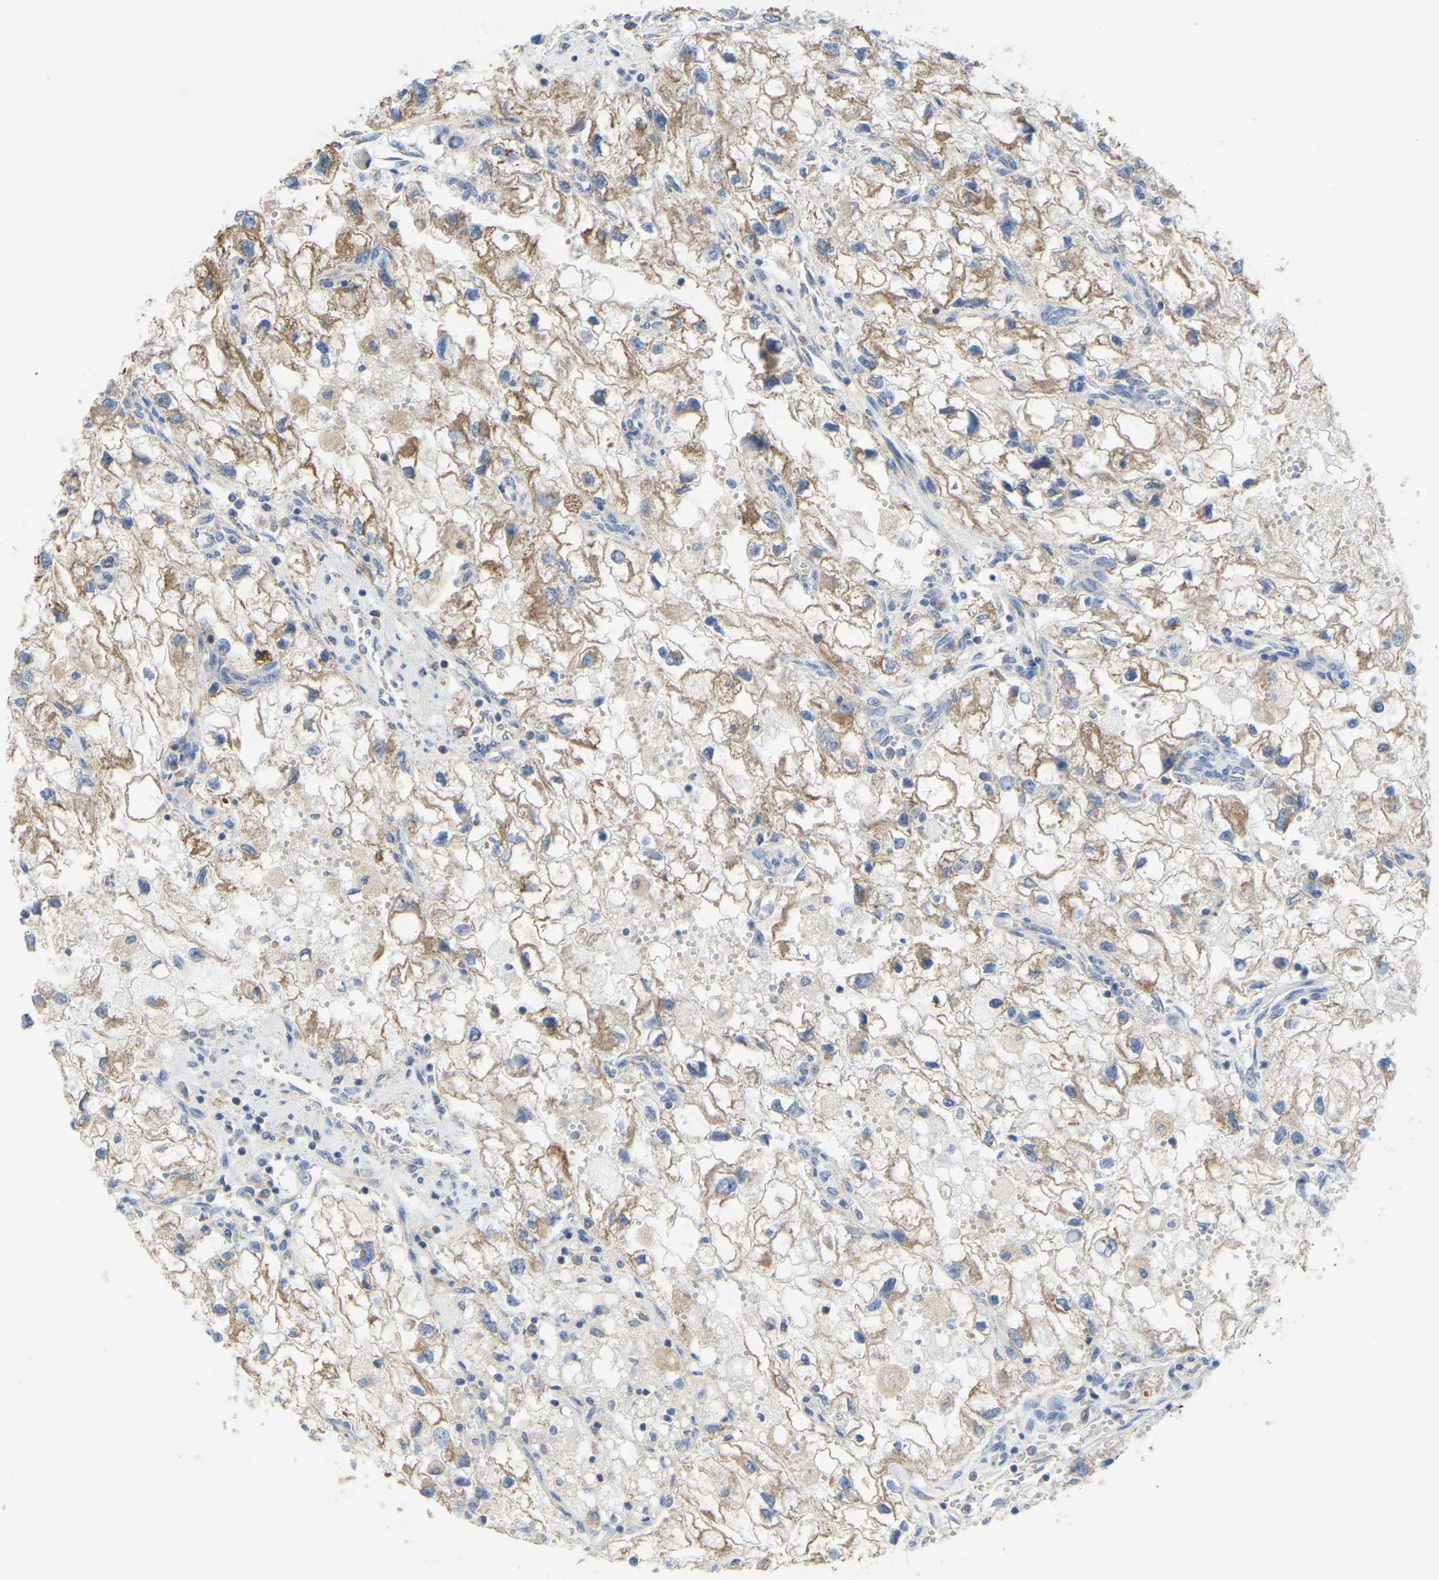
{"staining": {"intensity": "moderate", "quantity": ">75%", "location": "cytoplasmic/membranous"}, "tissue": "renal cancer", "cell_type": "Tumor cells", "image_type": "cancer", "snomed": [{"axis": "morphology", "description": "Adenocarcinoma, NOS"}, {"axis": "topography", "description": "Kidney"}], "caption": "Renal adenocarcinoma stained with IHC demonstrates moderate cytoplasmic/membranous positivity in approximately >75% of tumor cells.", "gene": "SERPINB5", "patient": {"sex": "female", "age": 70}}